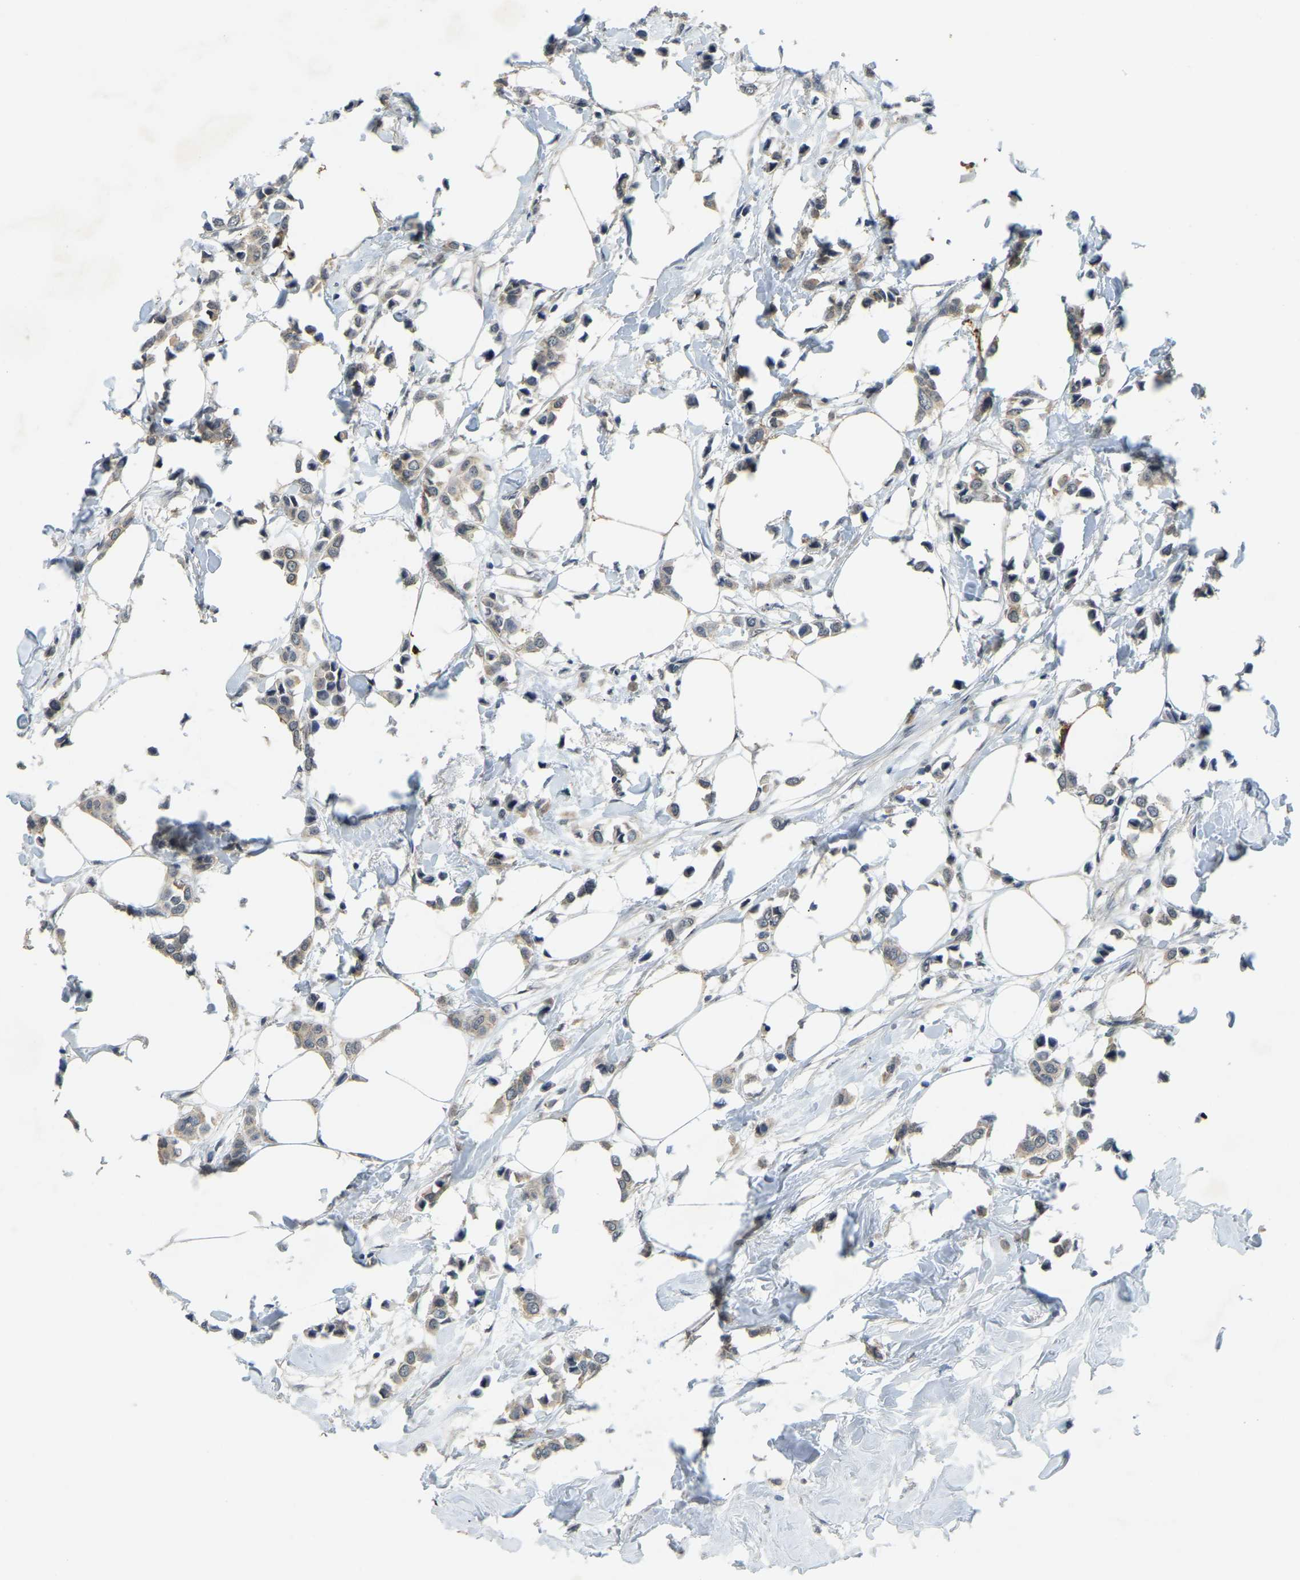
{"staining": {"intensity": "weak", "quantity": ">75%", "location": "cytoplasmic/membranous"}, "tissue": "breast cancer", "cell_type": "Tumor cells", "image_type": "cancer", "snomed": [{"axis": "morphology", "description": "Lobular carcinoma"}, {"axis": "topography", "description": "Breast"}], "caption": "Brown immunohistochemical staining in human breast lobular carcinoma exhibits weak cytoplasmic/membranous staining in about >75% of tumor cells.", "gene": "AHNAK", "patient": {"sex": "female", "age": 51}}